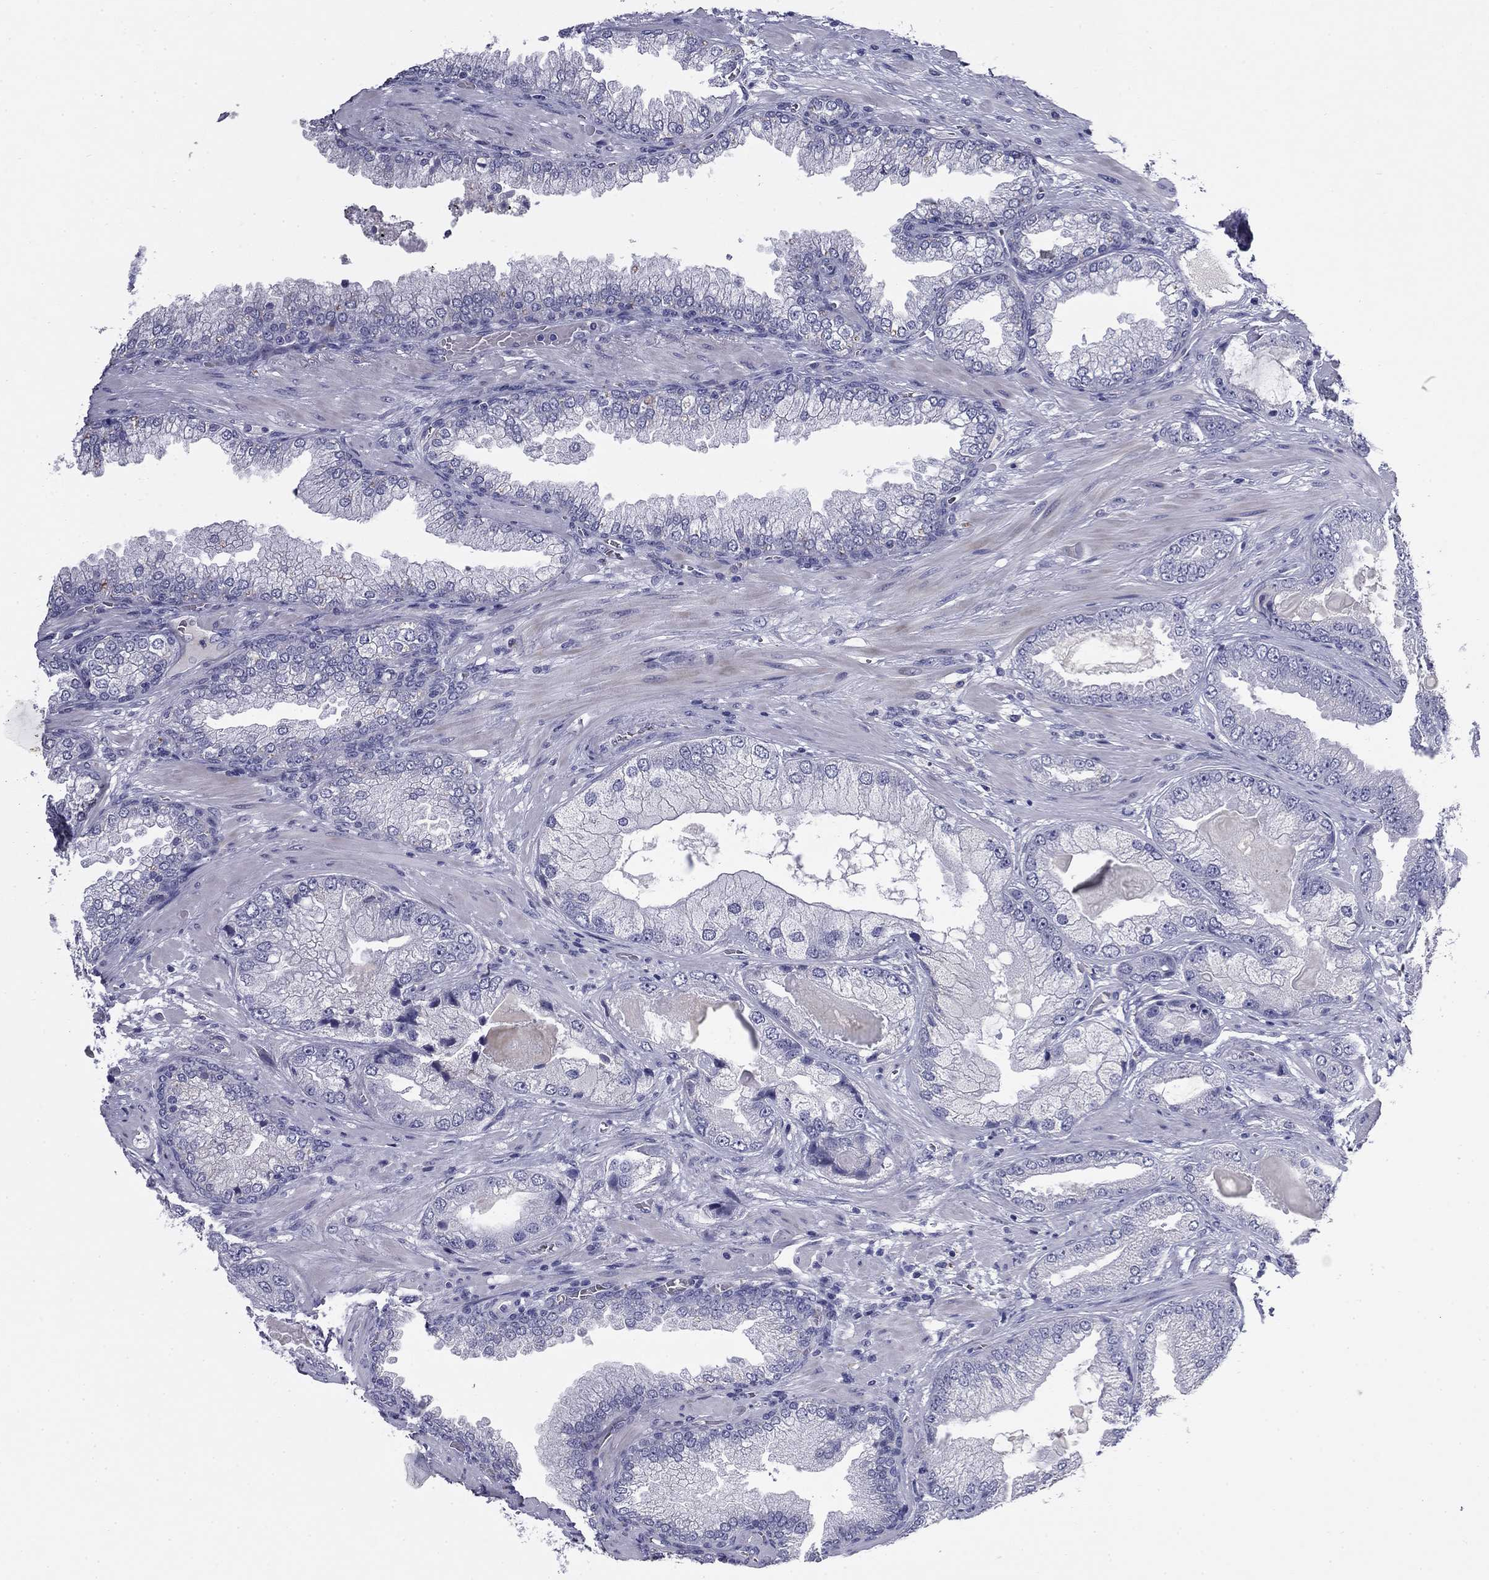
{"staining": {"intensity": "negative", "quantity": "none", "location": "none"}, "tissue": "prostate cancer", "cell_type": "Tumor cells", "image_type": "cancer", "snomed": [{"axis": "morphology", "description": "Adenocarcinoma, Low grade"}, {"axis": "topography", "description": "Prostate"}], "caption": "This is an IHC photomicrograph of human adenocarcinoma (low-grade) (prostate). There is no positivity in tumor cells.", "gene": "CFAP119", "patient": {"sex": "male", "age": 57}}